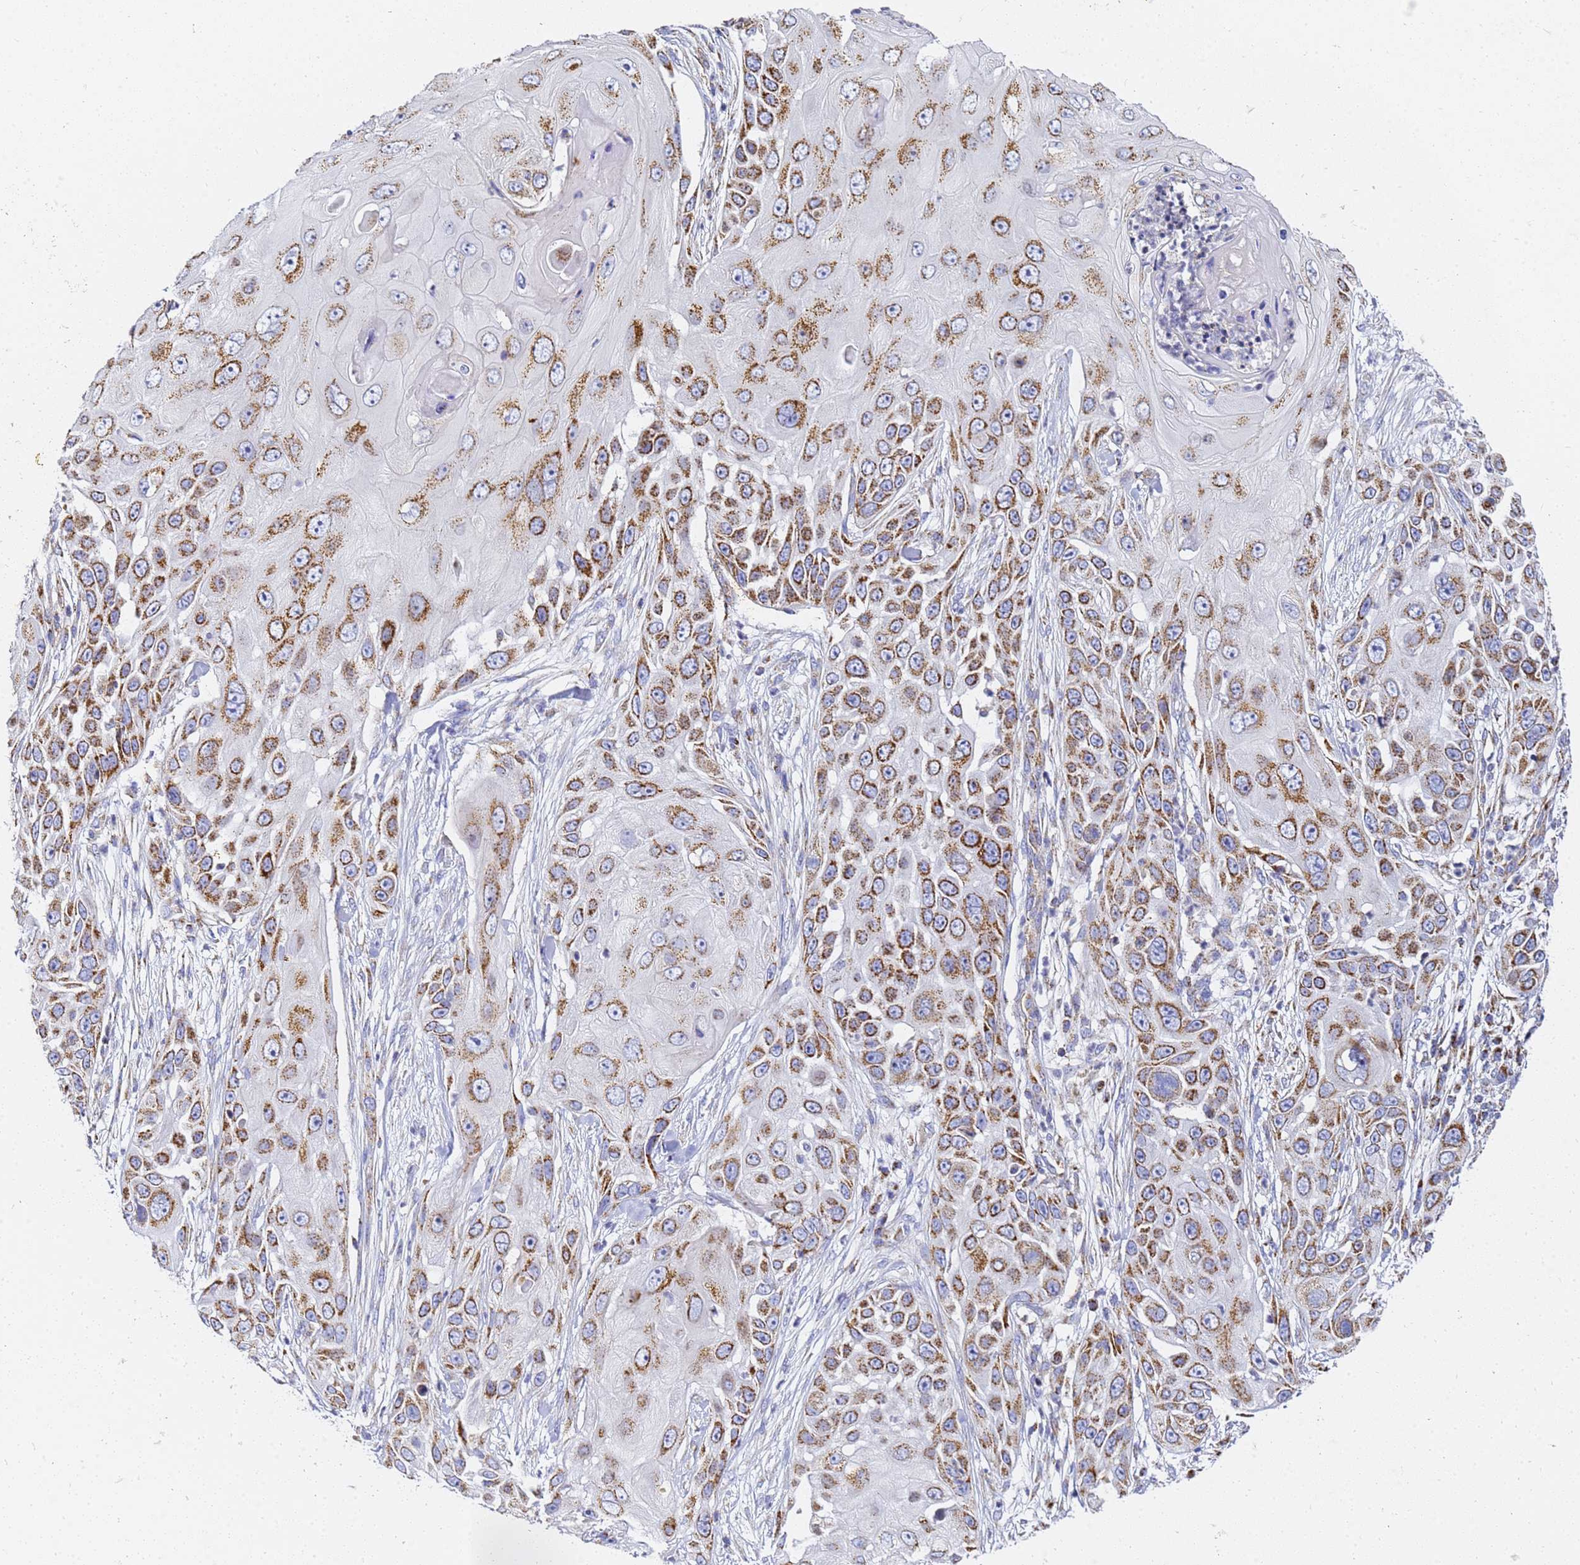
{"staining": {"intensity": "strong", "quantity": ">75%", "location": "cytoplasmic/membranous"}, "tissue": "skin cancer", "cell_type": "Tumor cells", "image_type": "cancer", "snomed": [{"axis": "morphology", "description": "Squamous cell carcinoma, NOS"}, {"axis": "topography", "description": "Skin"}], "caption": "IHC micrograph of neoplastic tissue: skin squamous cell carcinoma stained using immunohistochemistry demonstrates high levels of strong protein expression localized specifically in the cytoplasmic/membranous of tumor cells, appearing as a cytoplasmic/membranous brown color.", "gene": "CNIH4", "patient": {"sex": "female", "age": 44}}